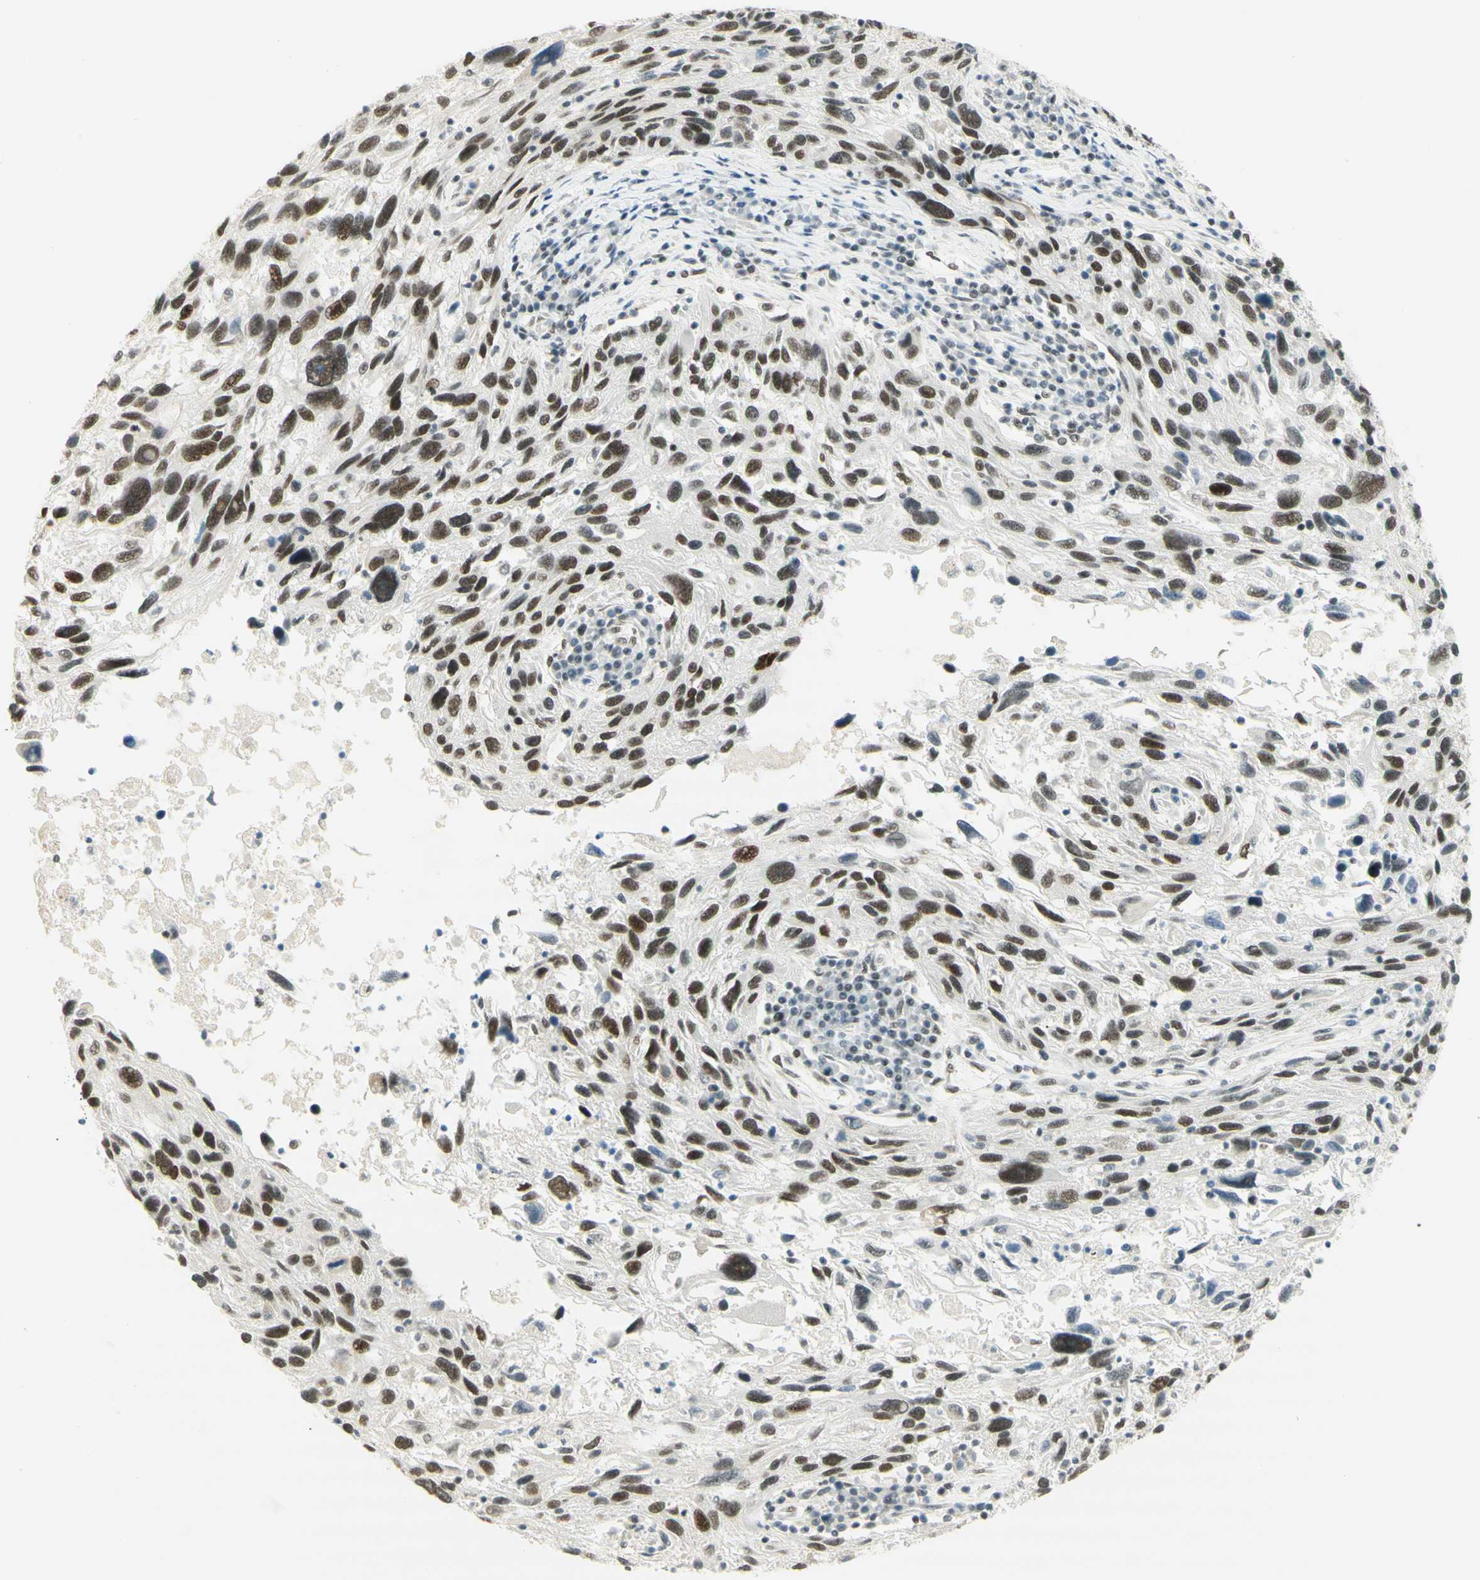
{"staining": {"intensity": "moderate", "quantity": "25%-75%", "location": "nuclear"}, "tissue": "melanoma", "cell_type": "Tumor cells", "image_type": "cancer", "snomed": [{"axis": "morphology", "description": "Malignant melanoma, NOS"}, {"axis": "topography", "description": "Skin"}], "caption": "A brown stain shows moderate nuclear staining of a protein in human melanoma tumor cells. (brown staining indicates protein expression, while blue staining denotes nuclei).", "gene": "PMS2", "patient": {"sex": "male", "age": 53}}